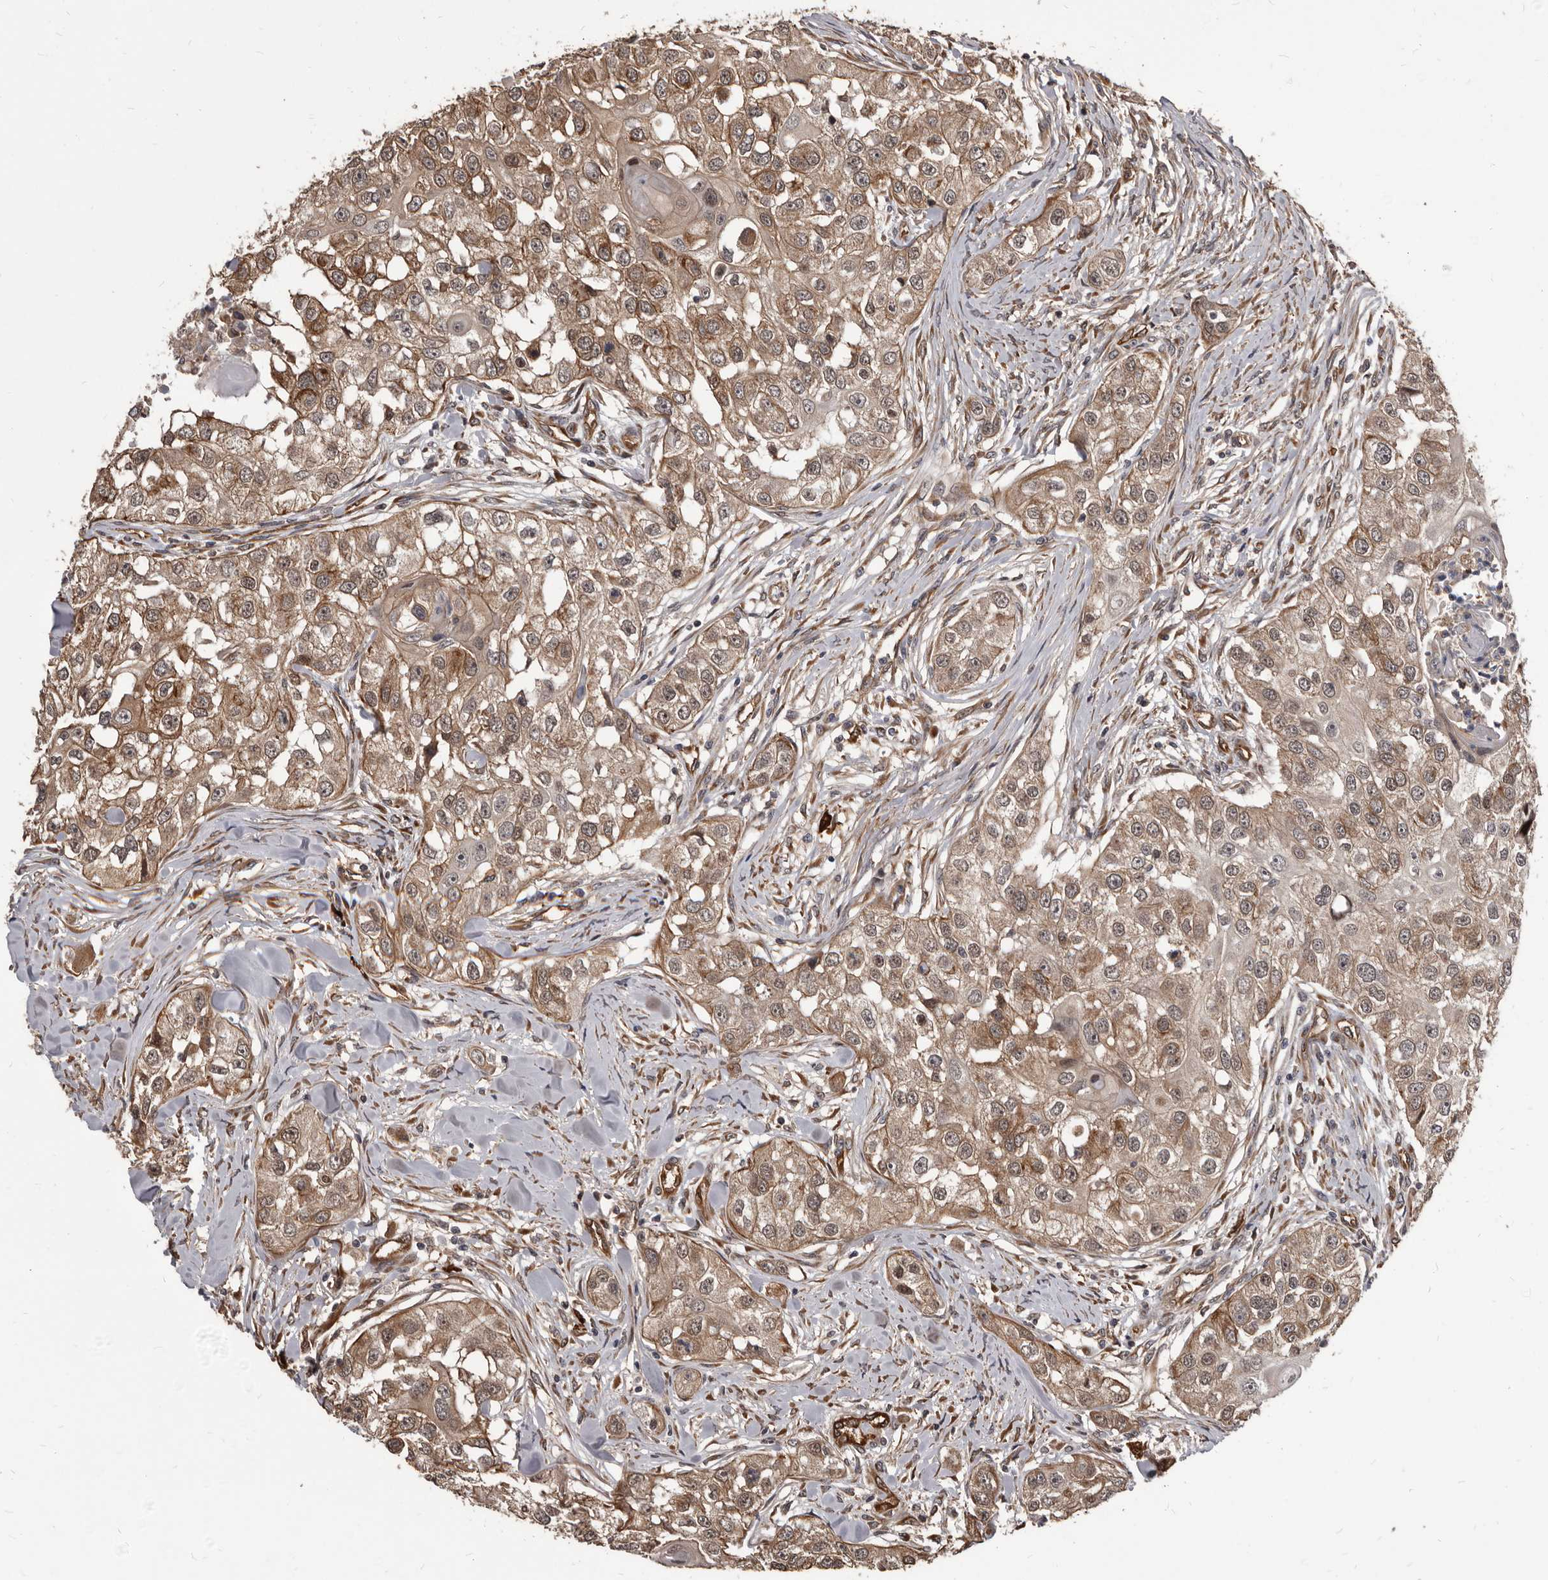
{"staining": {"intensity": "moderate", "quantity": ">75%", "location": "cytoplasmic/membranous,nuclear"}, "tissue": "head and neck cancer", "cell_type": "Tumor cells", "image_type": "cancer", "snomed": [{"axis": "morphology", "description": "Normal tissue, NOS"}, {"axis": "morphology", "description": "Squamous cell carcinoma, NOS"}, {"axis": "topography", "description": "Skeletal muscle"}, {"axis": "topography", "description": "Head-Neck"}], "caption": "Head and neck squamous cell carcinoma was stained to show a protein in brown. There is medium levels of moderate cytoplasmic/membranous and nuclear staining in about >75% of tumor cells.", "gene": "ADAMTS20", "patient": {"sex": "male", "age": 51}}